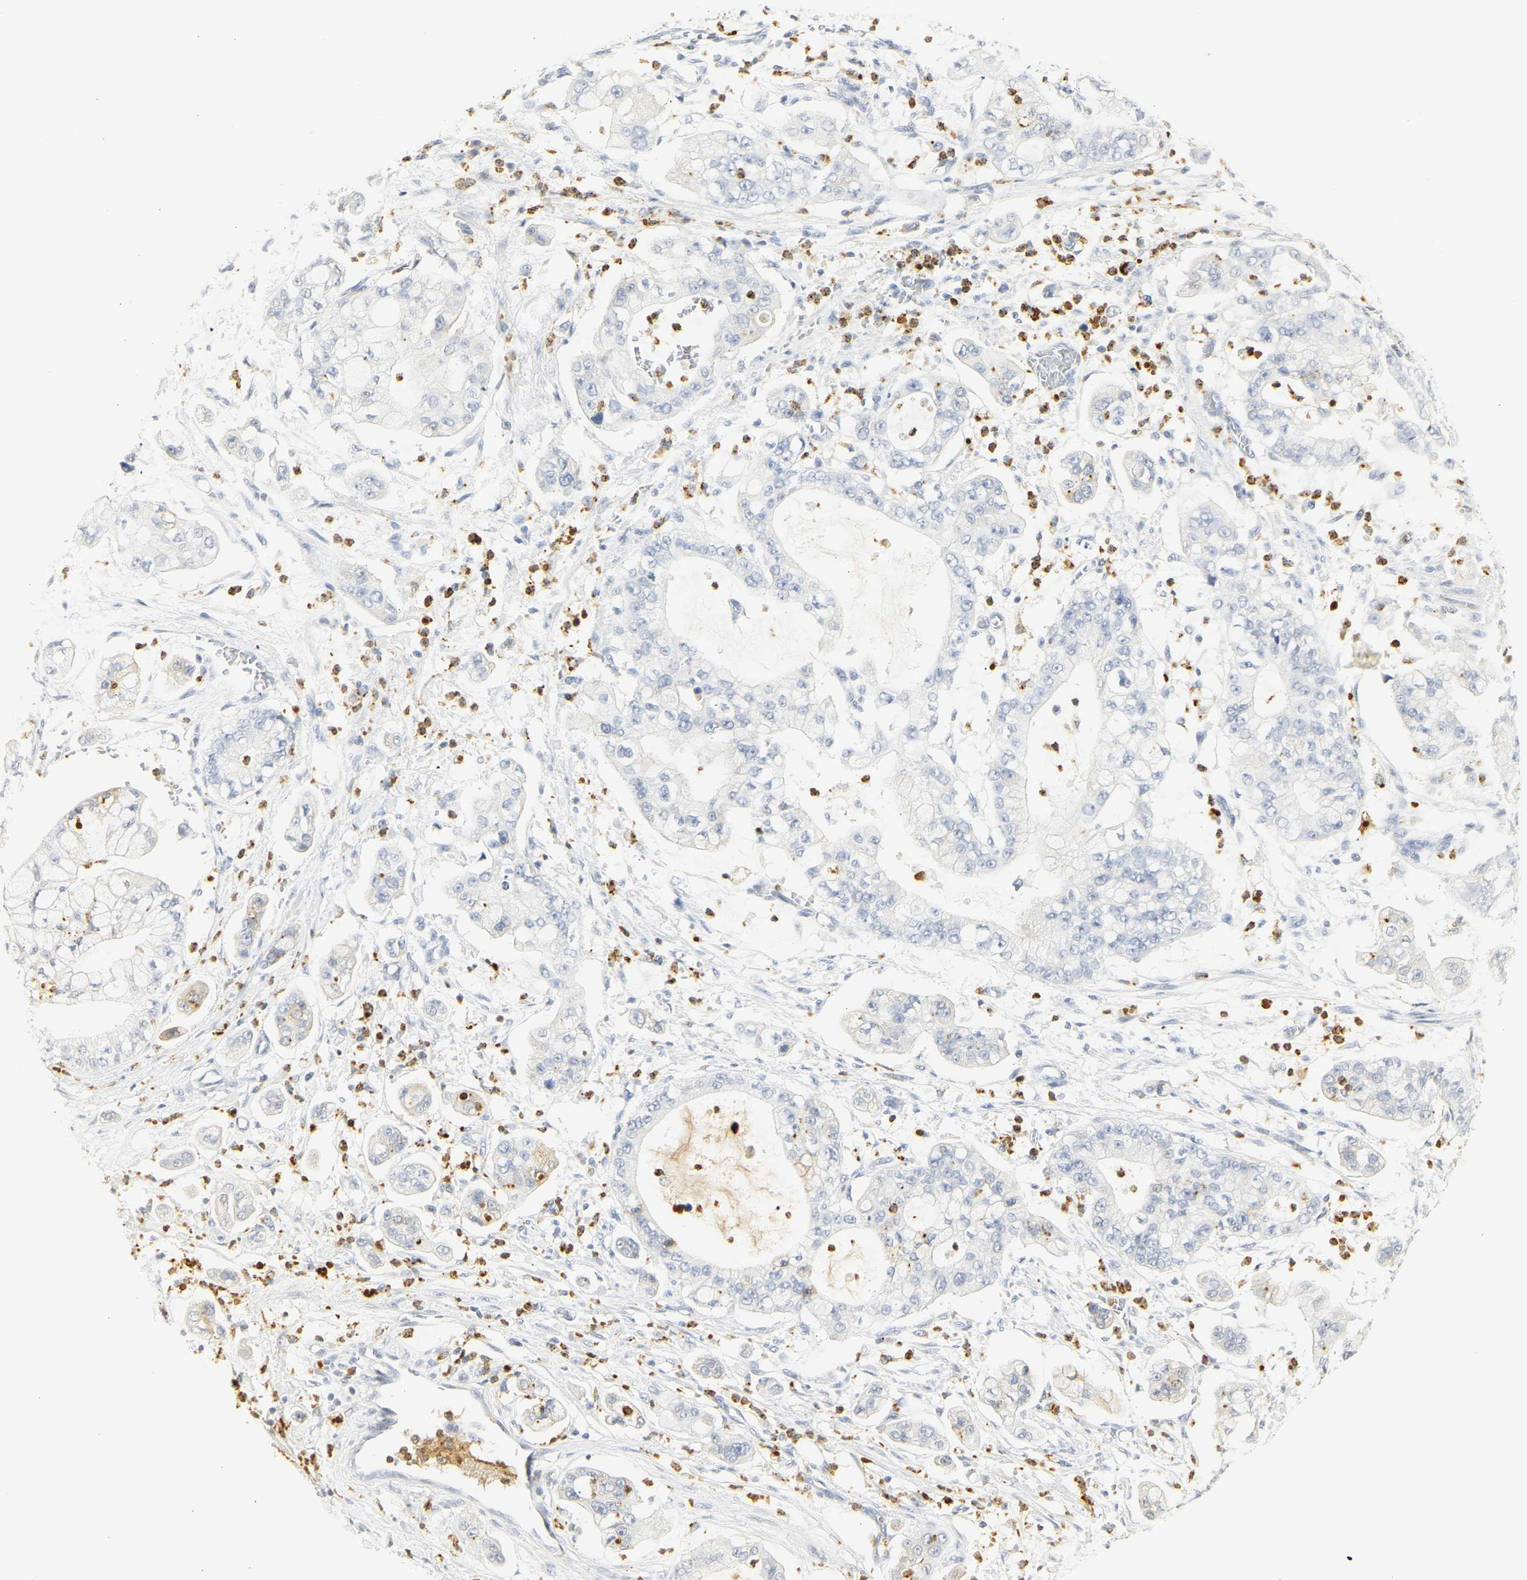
{"staining": {"intensity": "negative", "quantity": "none", "location": "none"}, "tissue": "stomach cancer", "cell_type": "Tumor cells", "image_type": "cancer", "snomed": [{"axis": "morphology", "description": "Adenocarcinoma, NOS"}, {"axis": "topography", "description": "Stomach"}], "caption": "Immunohistochemical staining of human stomach cancer displays no significant positivity in tumor cells.", "gene": "MPO", "patient": {"sex": "male", "age": 76}}